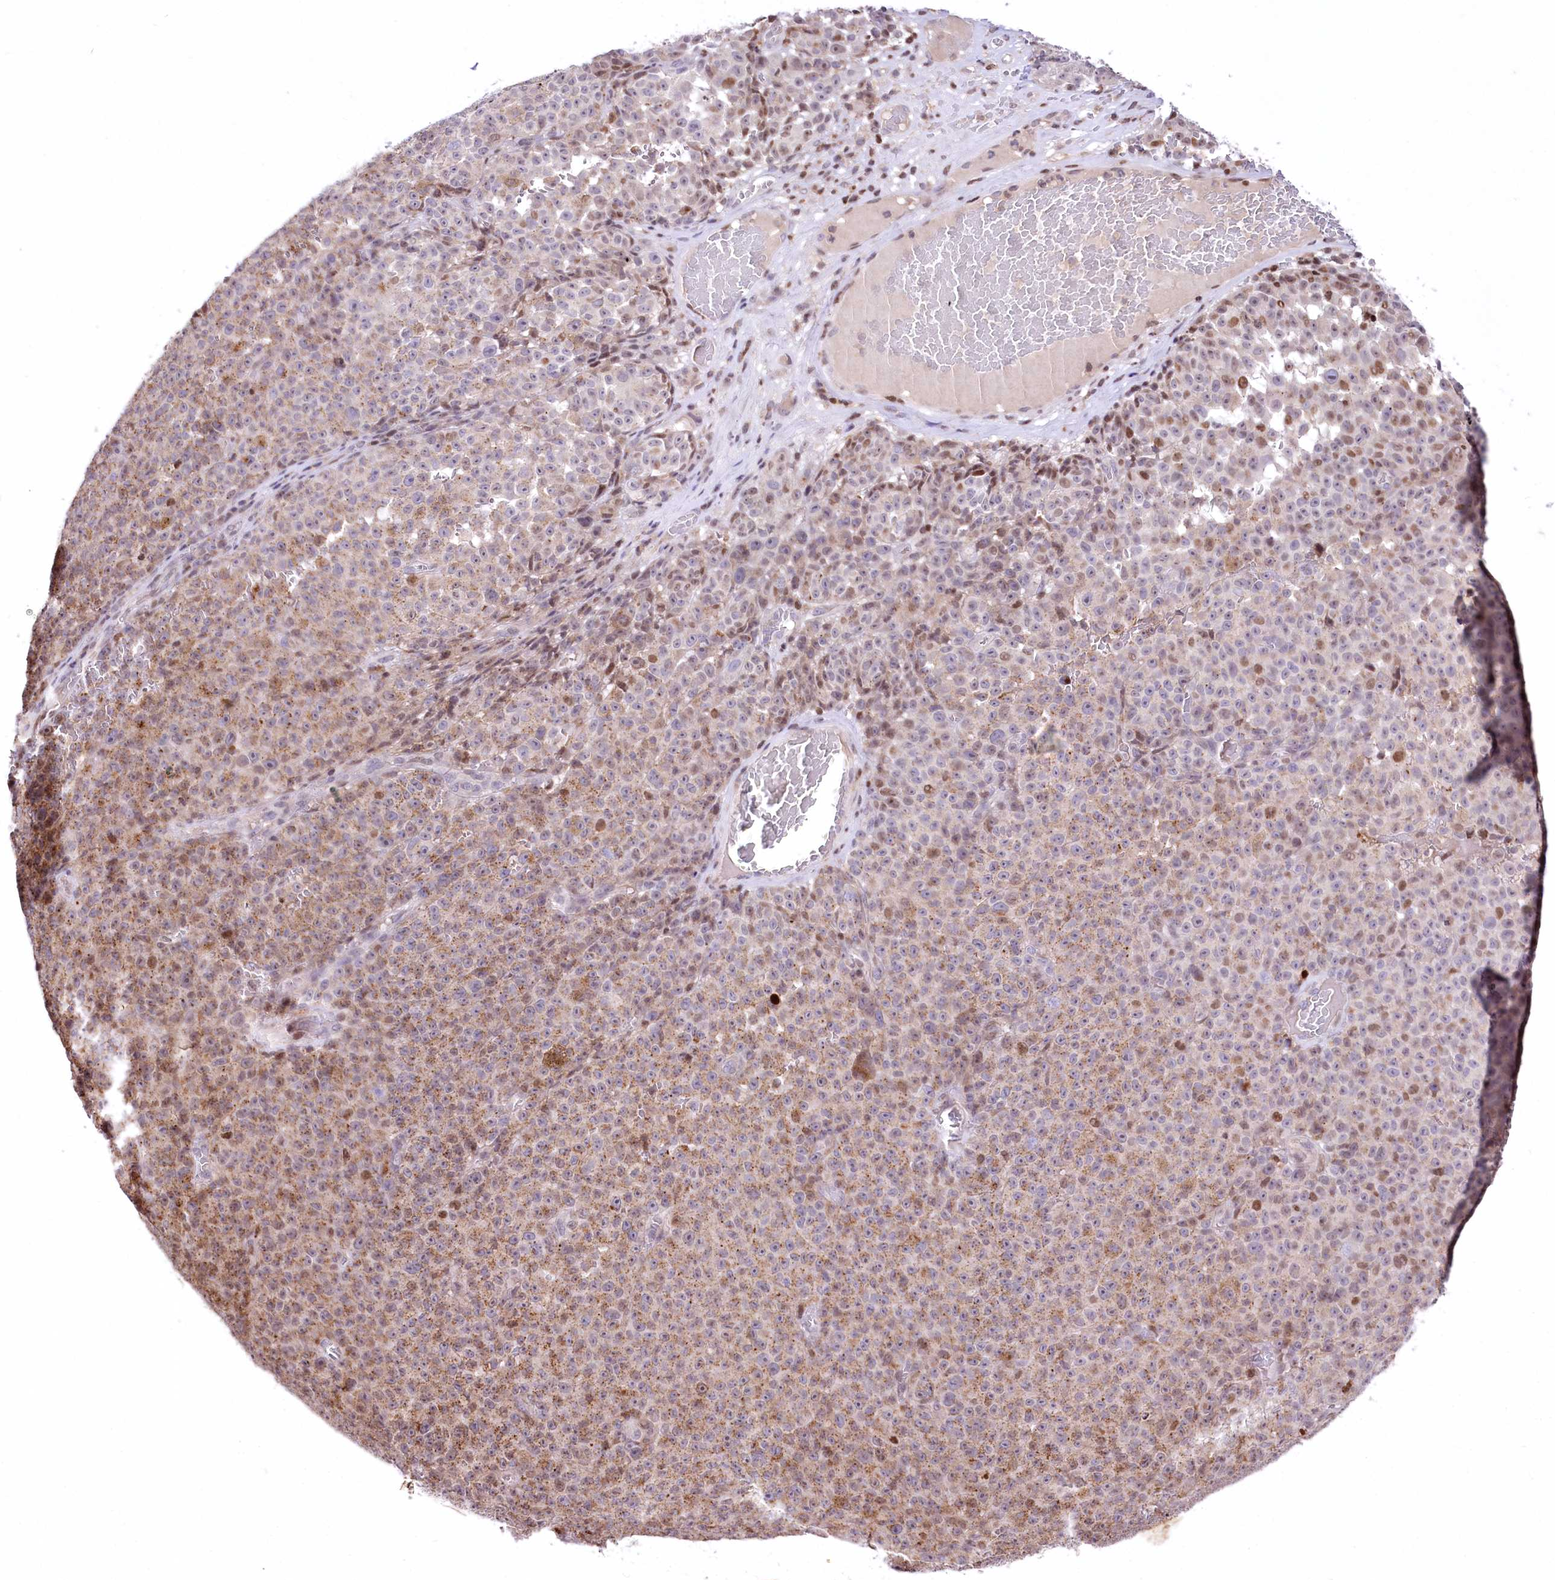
{"staining": {"intensity": "moderate", "quantity": ">75%", "location": "cytoplasmic/membranous"}, "tissue": "melanoma", "cell_type": "Tumor cells", "image_type": "cancer", "snomed": [{"axis": "morphology", "description": "Malignant melanoma, NOS"}, {"axis": "topography", "description": "Skin"}], "caption": "Malignant melanoma stained with immunohistochemistry reveals moderate cytoplasmic/membranous expression in approximately >75% of tumor cells.", "gene": "ZFYVE27", "patient": {"sex": "female", "age": 82}}